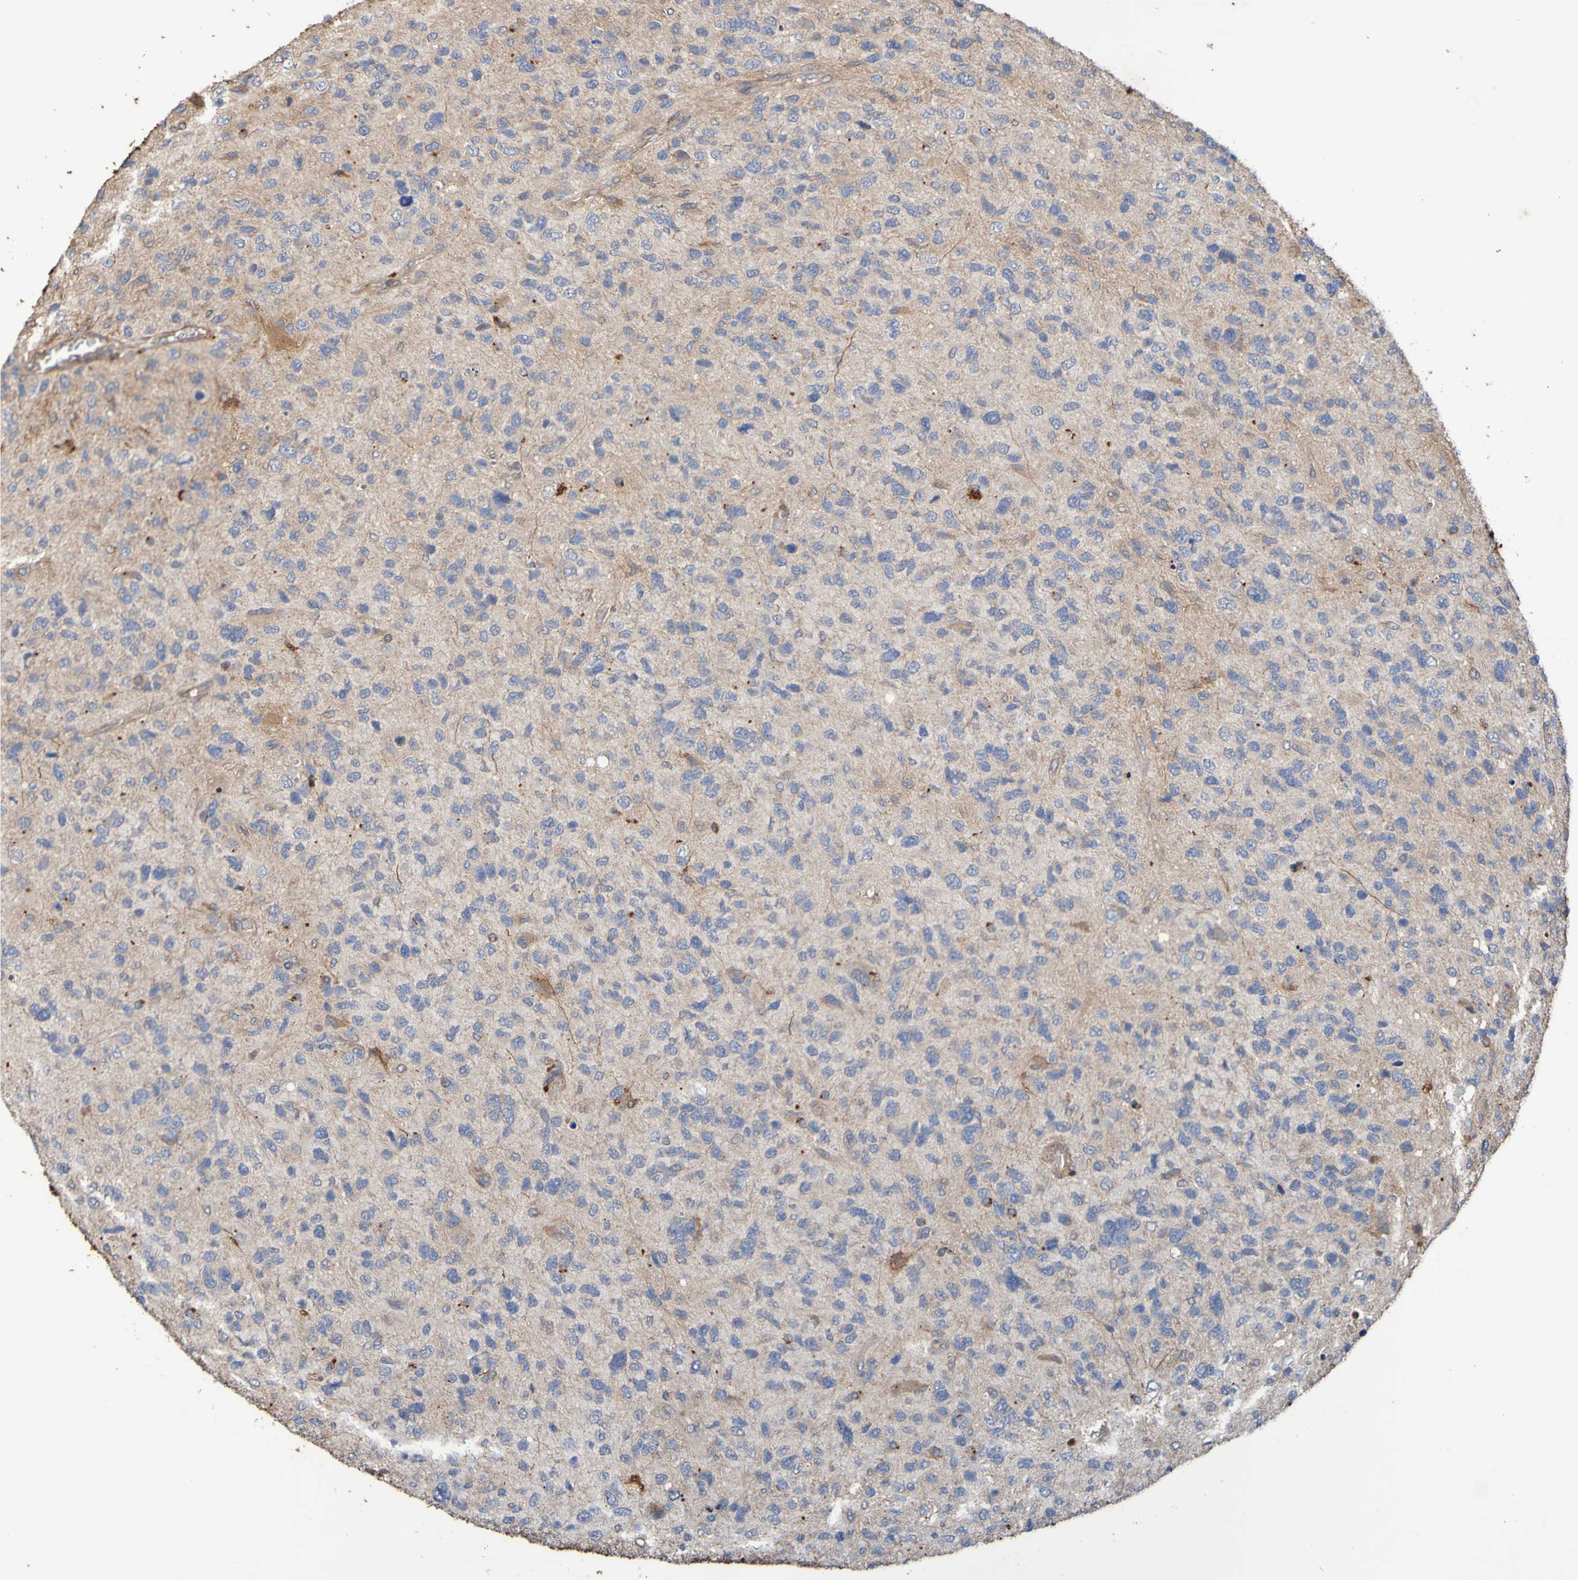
{"staining": {"intensity": "weak", "quantity": ">75%", "location": "cytoplasmic/membranous"}, "tissue": "glioma", "cell_type": "Tumor cells", "image_type": "cancer", "snomed": [{"axis": "morphology", "description": "Glioma, malignant, High grade"}, {"axis": "topography", "description": "Brain"}], "caption": "Immunohistochemistry (IHC) photomicrograph of neoplastic tissue: glioma stained using IHC demonstrates low levels of weak protein expression localized specifically in the cytoplasmic/membranous of tumor cells, appearing as a cytoplasmic/membranous brown color.", "gene": "UCN", "patient": {"sex": "female", "age": 58}}